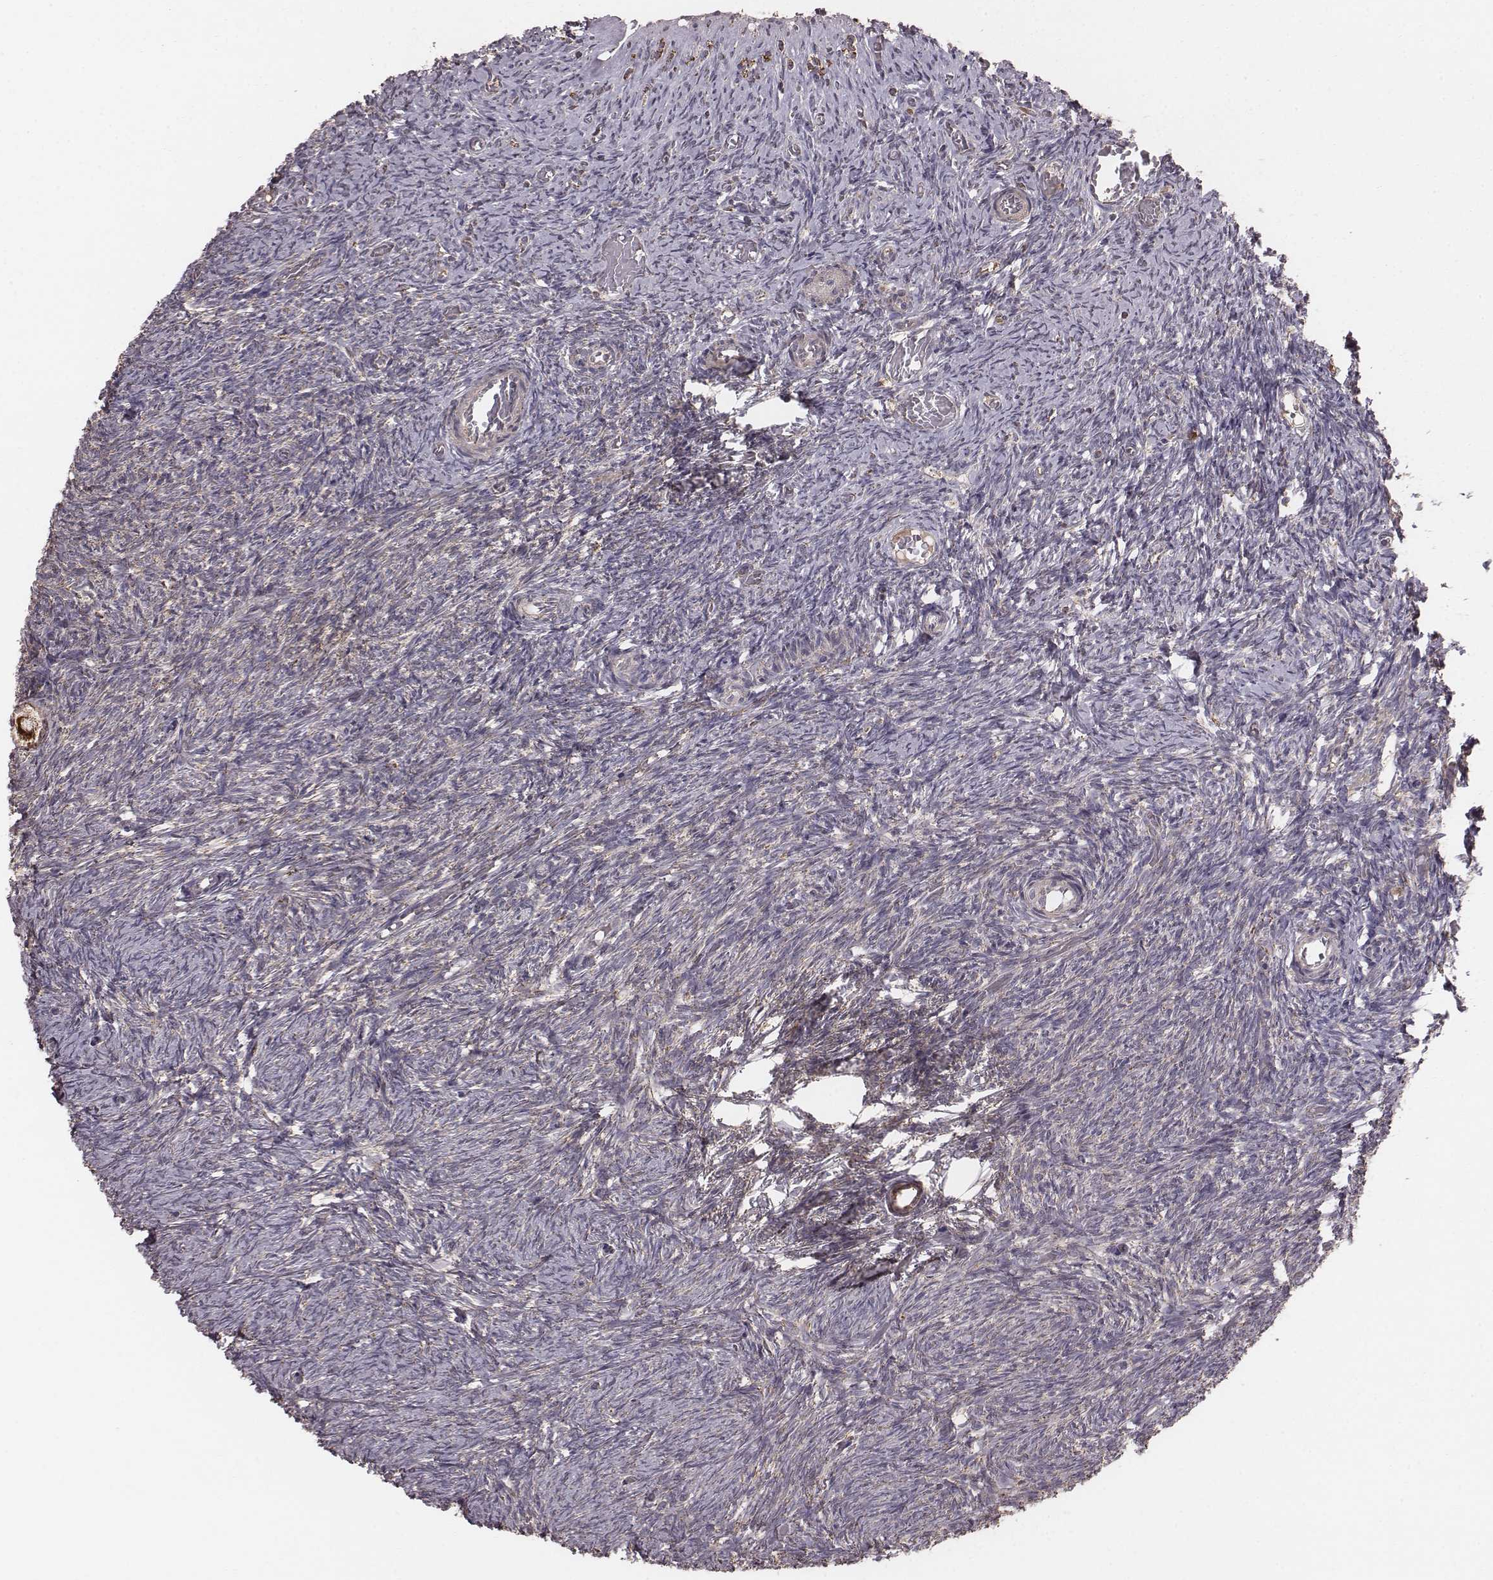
{"staining": {"intensity": "strong", "quantity": ">75%", "location": "cytoplasmic/membranous"}, "tissue": "ovary", "cell_type": "Follicle cells", "image_type": "normal", "snomed": [{"axis": "morphology", "description": "Normal tissue, NOS"}, {"axis": "topography", "description": "Ovary"}], "caption": "DAB immunohistochemical staining of benign ovary demonstrates strong cytoplasmic/membranous protein positivity in about >75% of follicle cells. The staining is performed using DAB brown chromogen to label protein expression. The nuclei are counter-stained blue using hematoxylin.", "gene": "PDCD2L", "patient": {"sex": "female", "age": 39}}